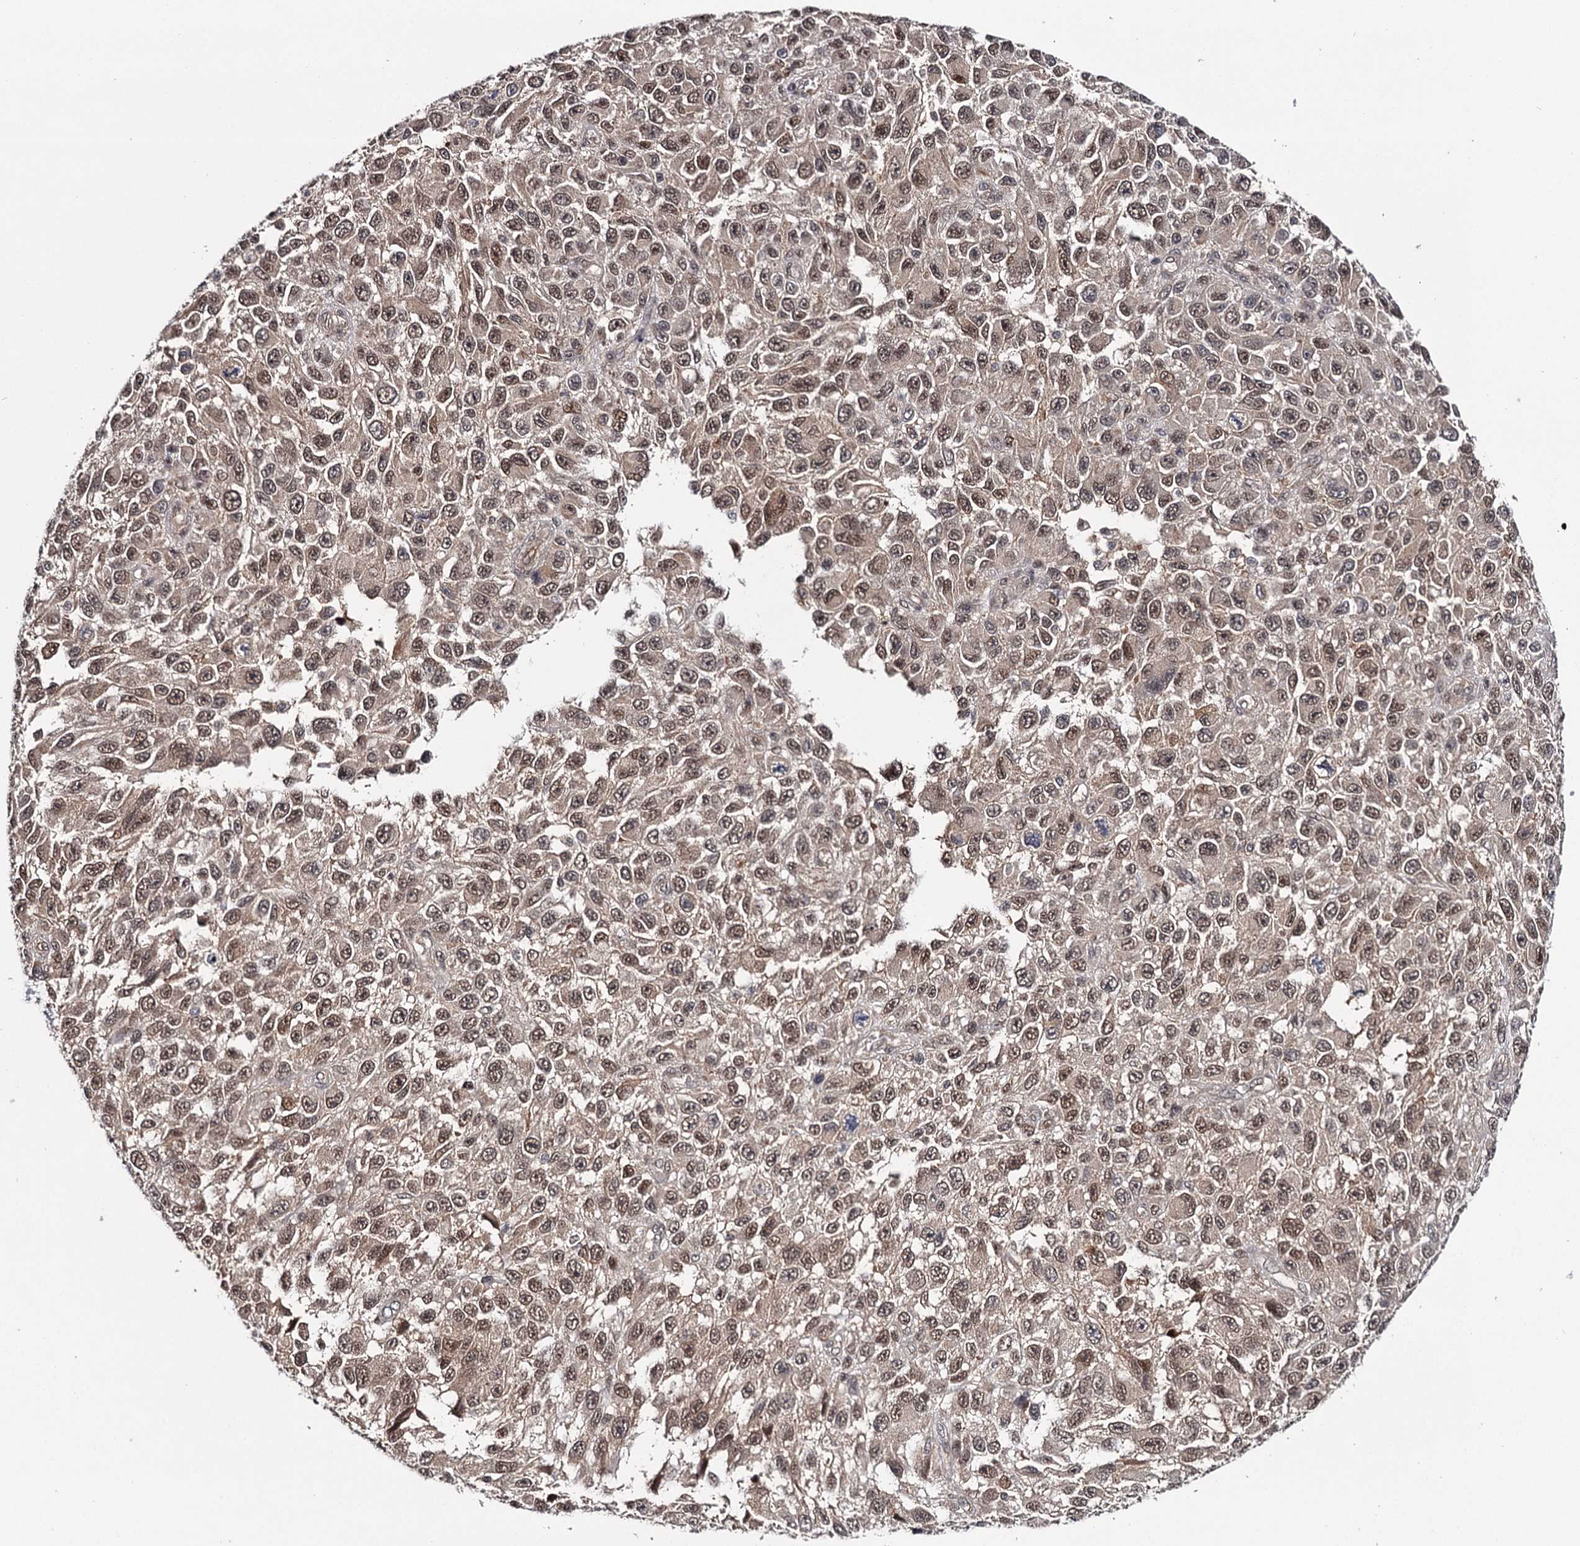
{"staining": {"intensity": "weak", "quantity": "25%-75%", "location": "nuclear"}, "tissue": "melanoma", "cell_type": "Tumor cells", "image_type": "cancer", "snomed": [{"axis": "morphology", "description": "Malignant melanoma, NOS"}, {"axis": "topography", "description": "Skin"}], "caption": "Malignant melanoma stained for a protein shows weak nuclear positivity in tumor cells. The staining was performed using DAB (3,3'-diaminobenzidine) to visualize the protein expression in brown, while the nuclei were stained in blue with hematoxylin (Magnification: 20x).", "gene": "GTSF1", "patient": {"sex": "female", "age": 96}}